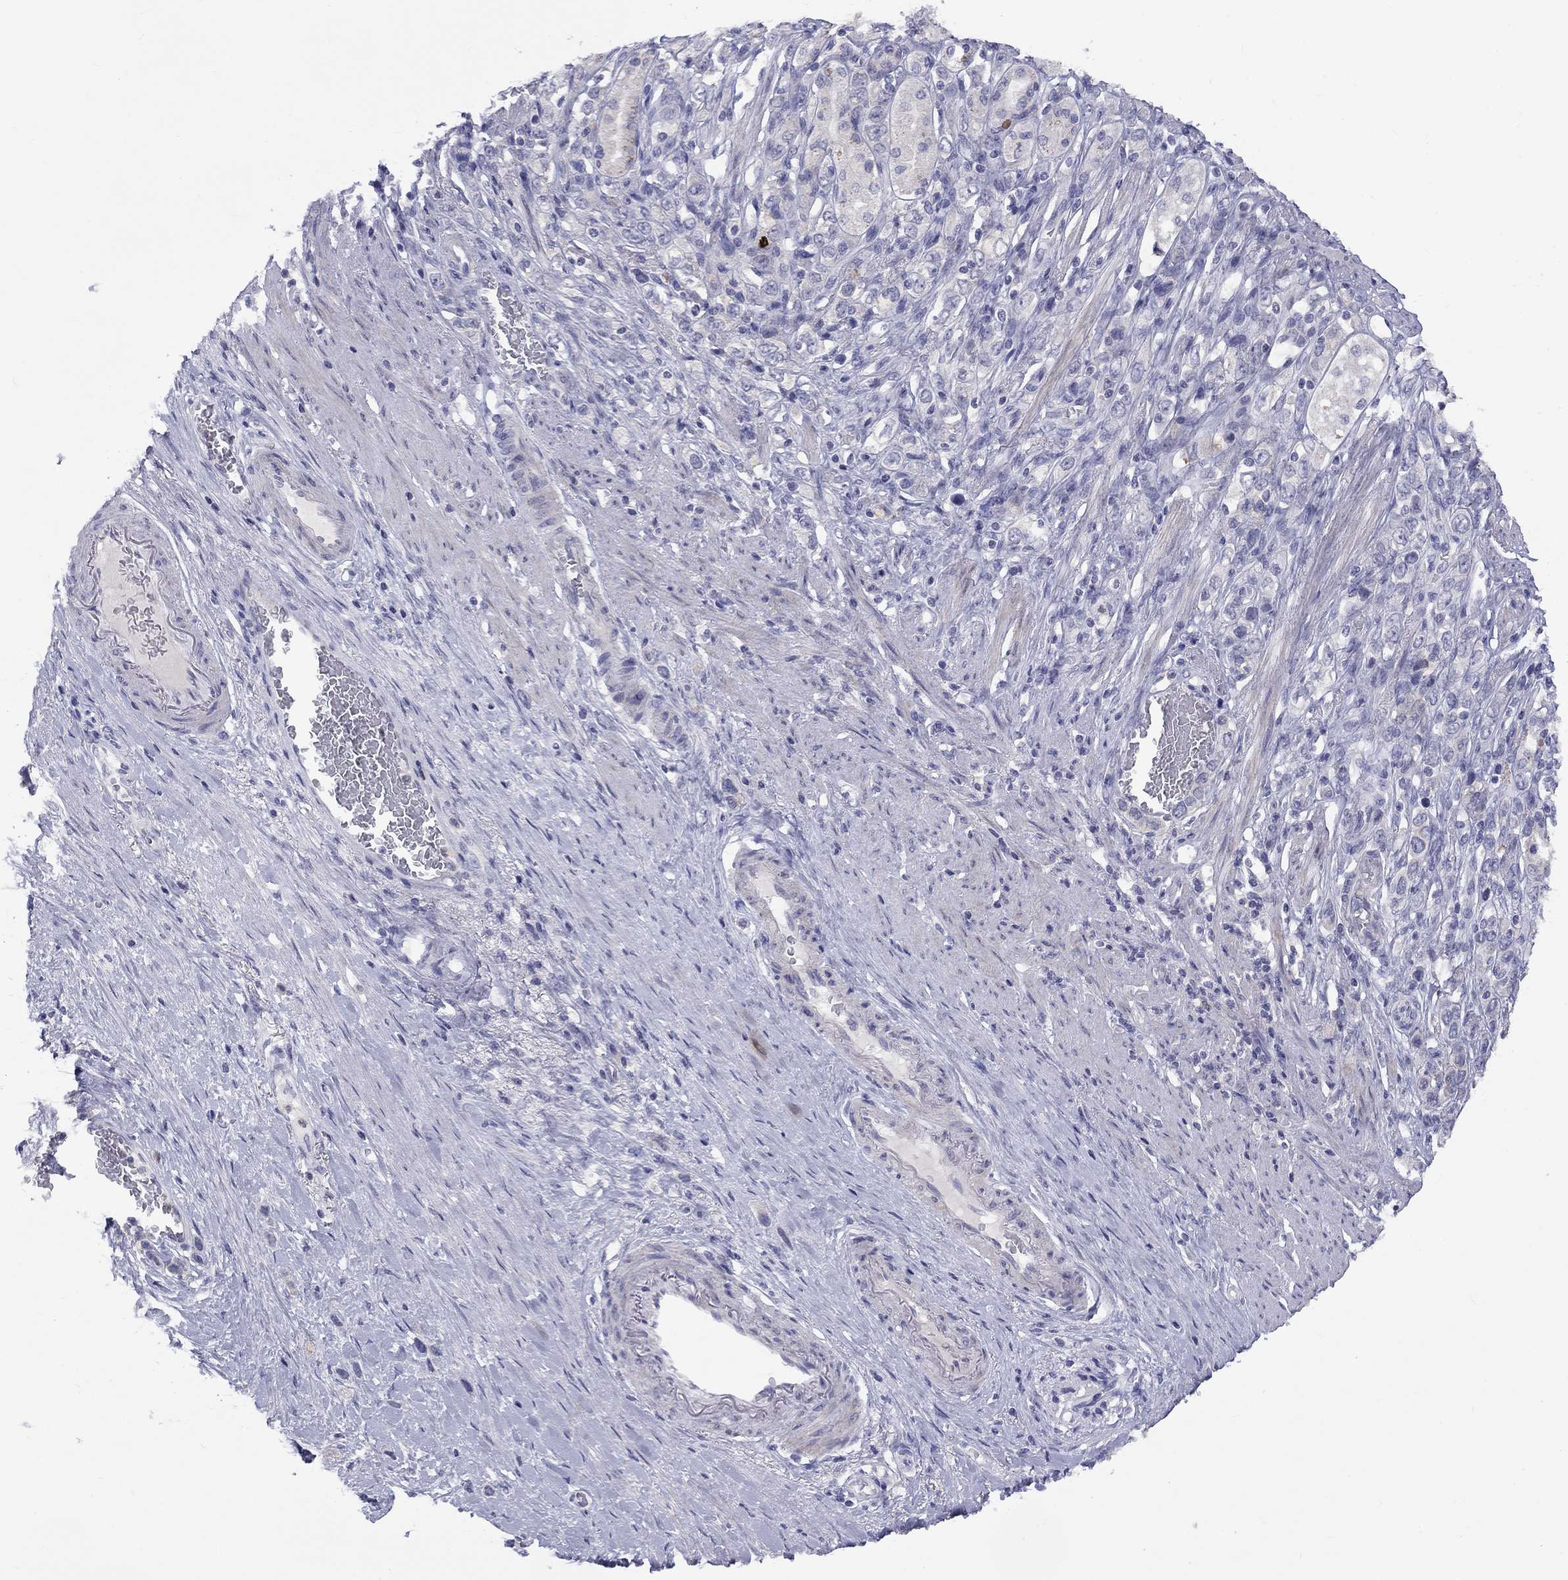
{"staining": {"intensity": "negative", "quantity": "none", "location": "none"}, "tissue": "stomach cancer", "cell_type": "Tumor cells", "image_type": "cancer", "snomed": [{"axis": "morphology", "description": "Normal tissue, NOS"}, {"axis": "morphology", "description": "Adenocarcinoma, NOS"}, {"axis": "morphology", "description": "Adenocarcinoma, High grade"}, {"axis": "topography", "description": "Stomach, upper"}, {"axis": "topography", "description": "Stomach"}], "caption": "Stomach cancer (high-grade adenocarcinoma) was stained to show a protein in brown. There is no significant staining in tumor cells.", "gene": "CACNA1A", "patient": {"sex": "female", "age": 65}}